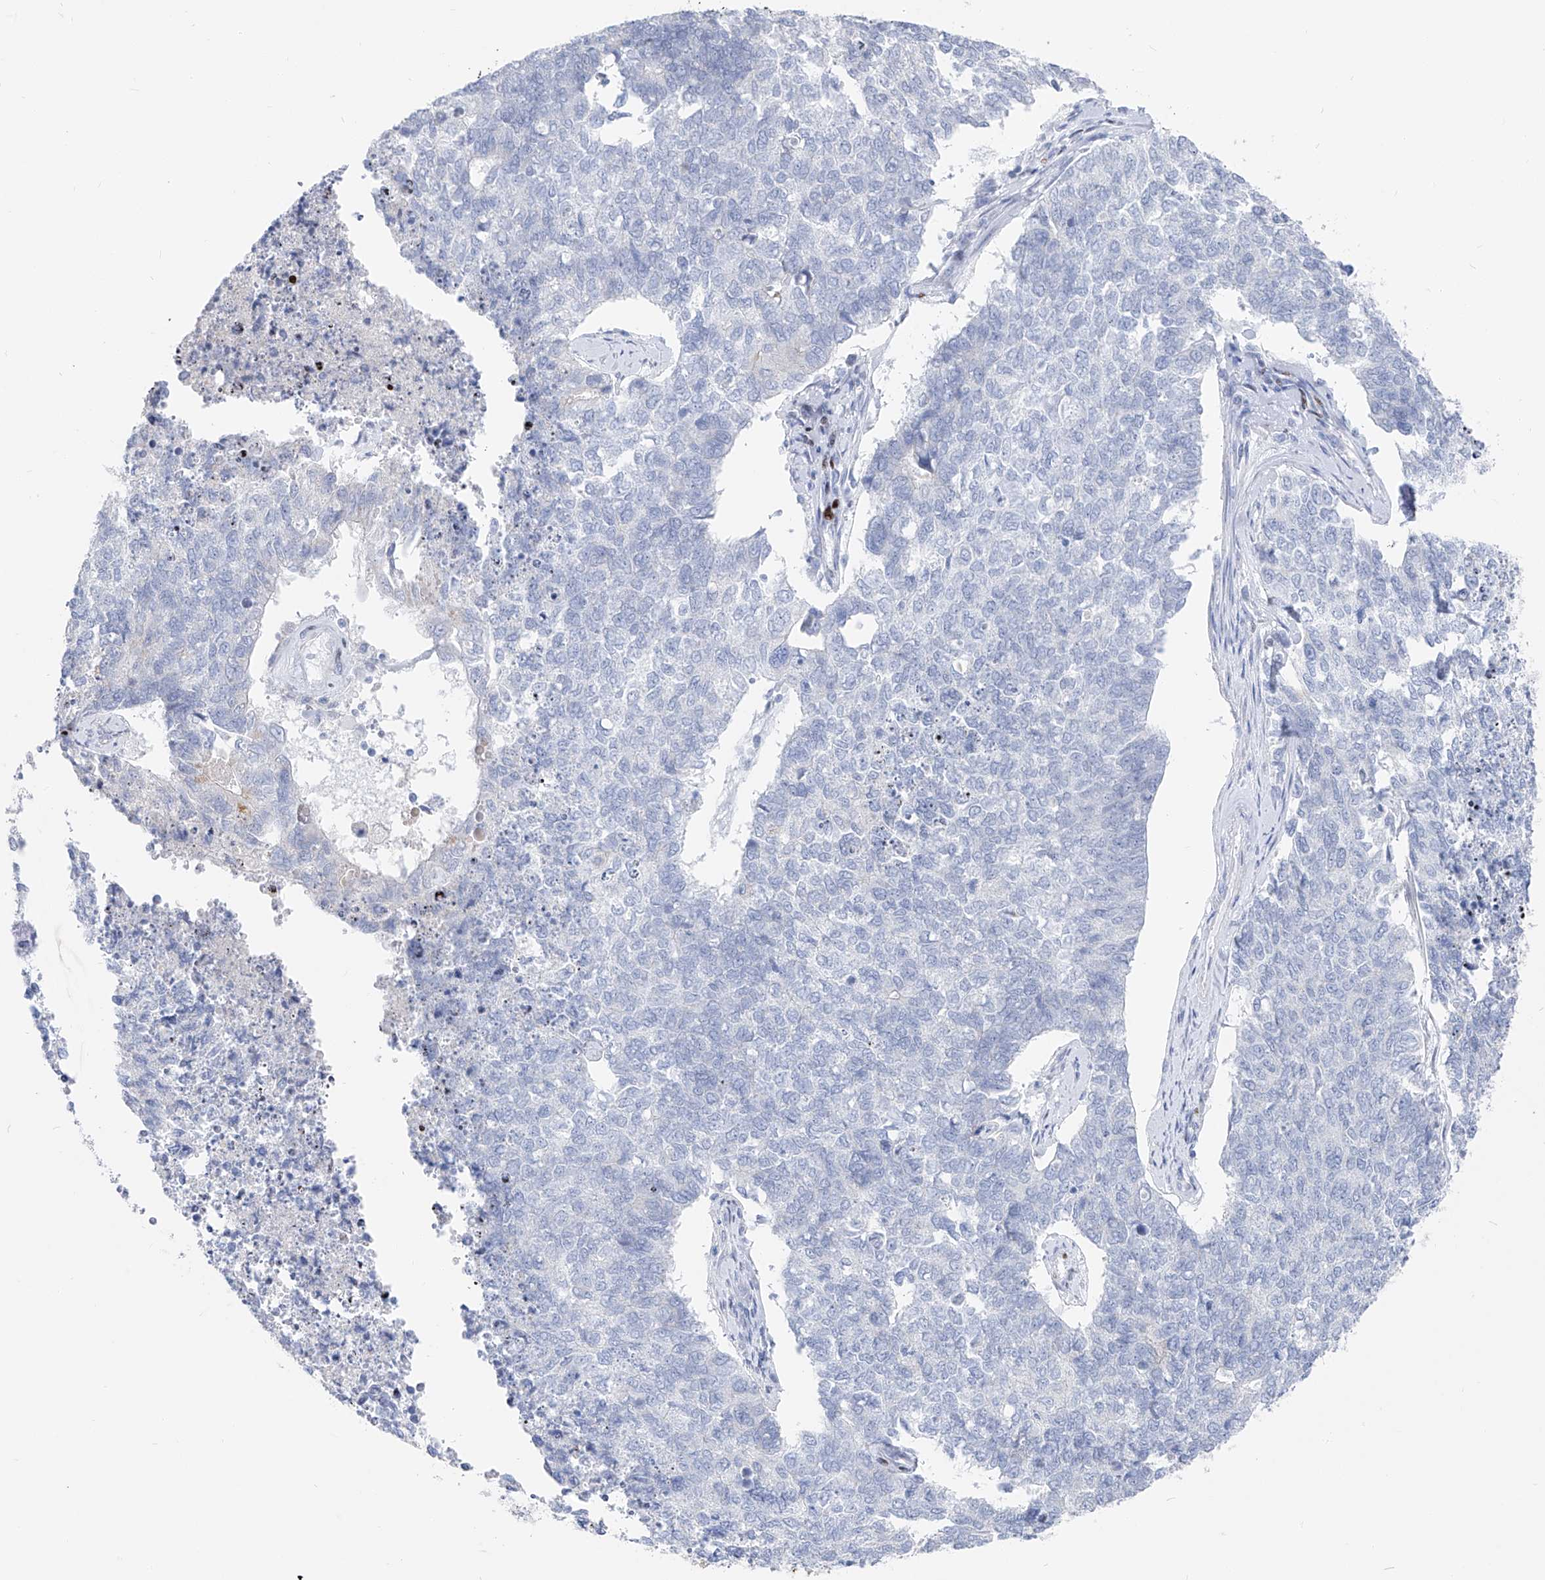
{"staining": {"intensity": "negative", "quantity": "none", "location": "none"}, "tissue": "cervical cancer", "cell_type": "Tumor cells", "image_type": "cancer", "snomed": [{"axis": "morphology", "description": "Squamous cell carcinoma, NOS"}, {"axis": "topography", "description": "Cervix"}], "caption": "A micrograph of cervical squamous cell carcinoma stained for a protein exhibits no brown staining in tumor cells.", "gene": "FRS3", "patient": {"sex": "female", "age": 63}}